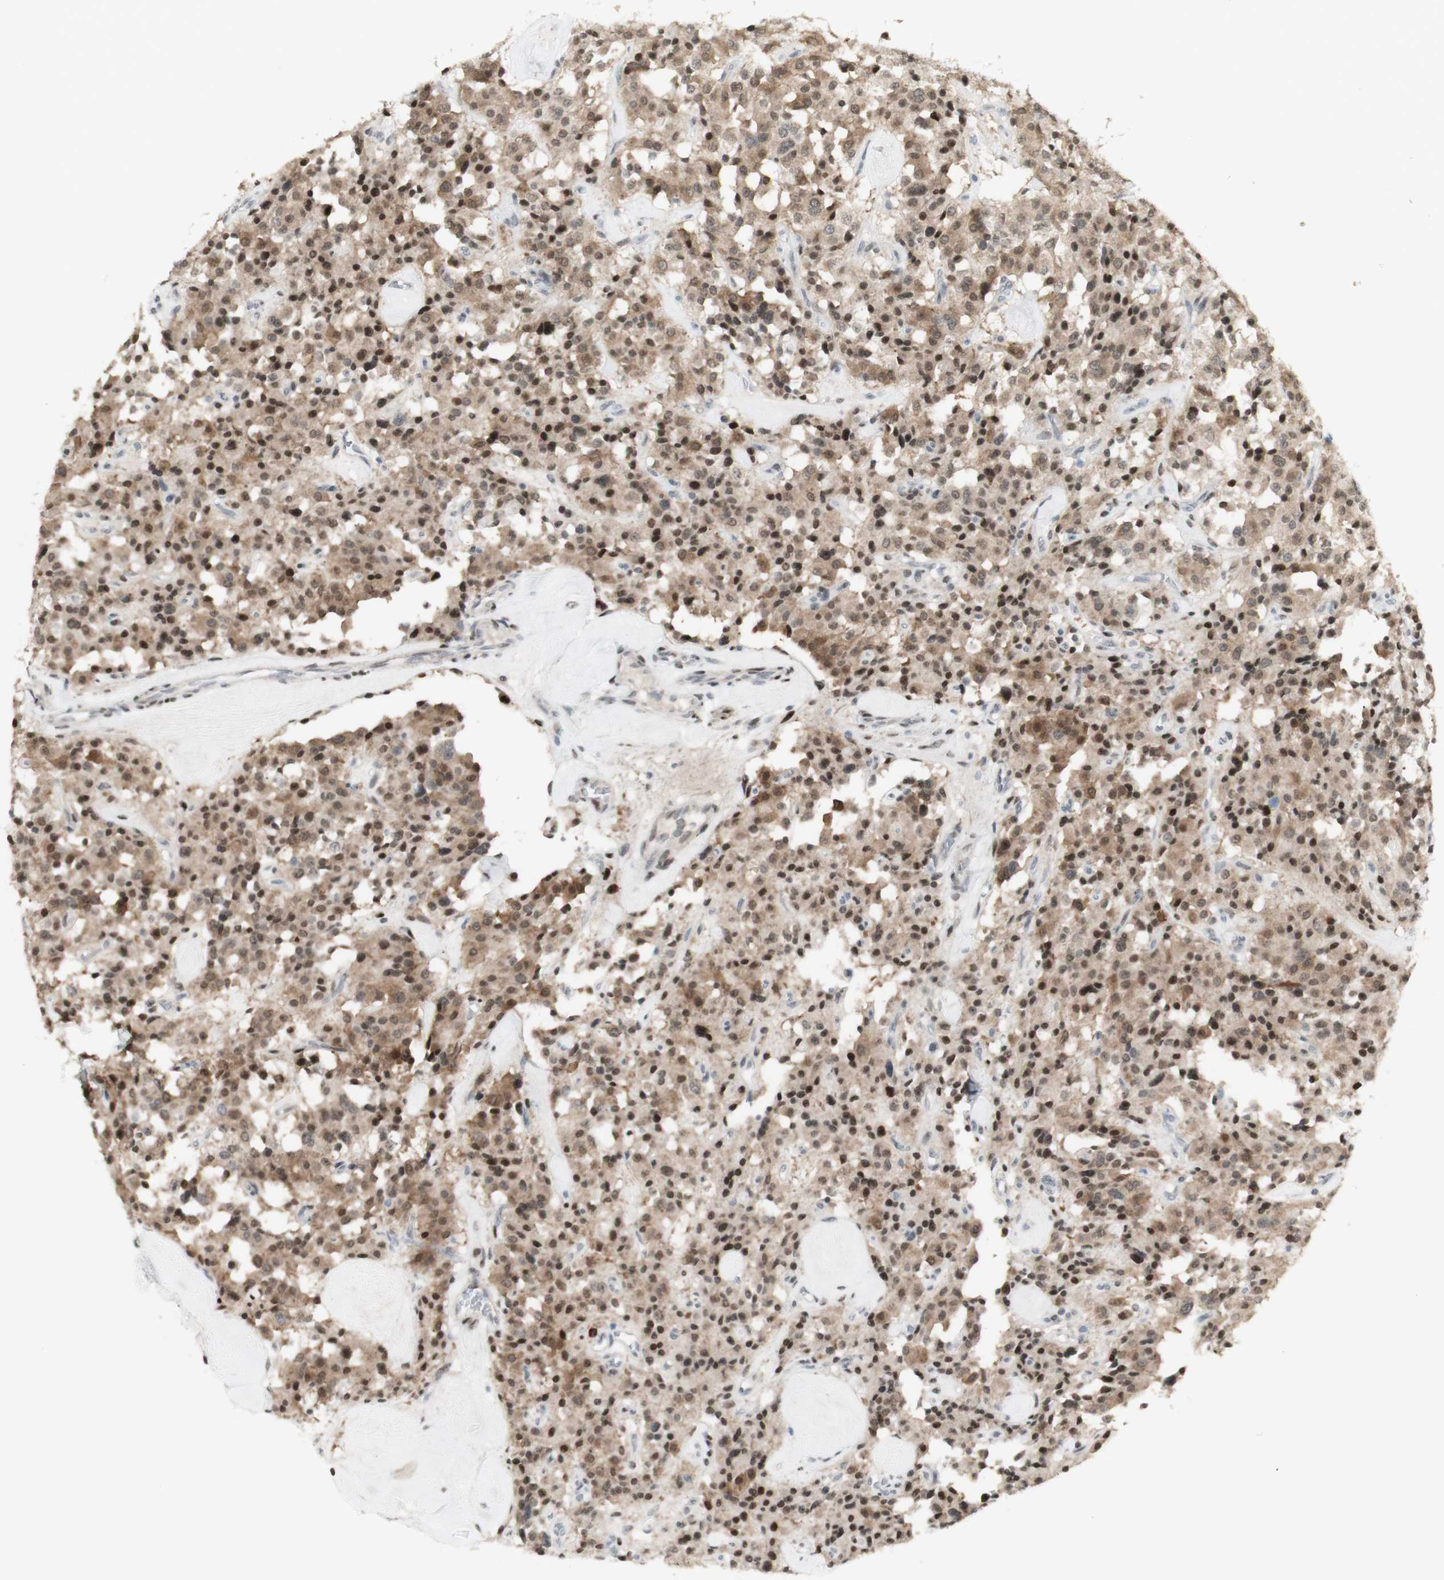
{"staining": {"intensity": "moderate", "quantity": ">75%", "location": "cytoplasmic/membranous,nuclear"}, "tissue": "carcinoid", "cell_type": "Tumor cells", "image_type": "cancer", "snomed": [{"axis": "morphology", "description": "Carcinoid, malignant, NOS"}, {"axis": "topography", "description": "Lung"}], "caption": "This is an image of IHC staining of carcinoid, which shows moderate expression in the cytoplasmic/membranous and nuclear of tumor cells.", "gene": "C1orf116", "patient": {"sex": "male", "age": 30}}